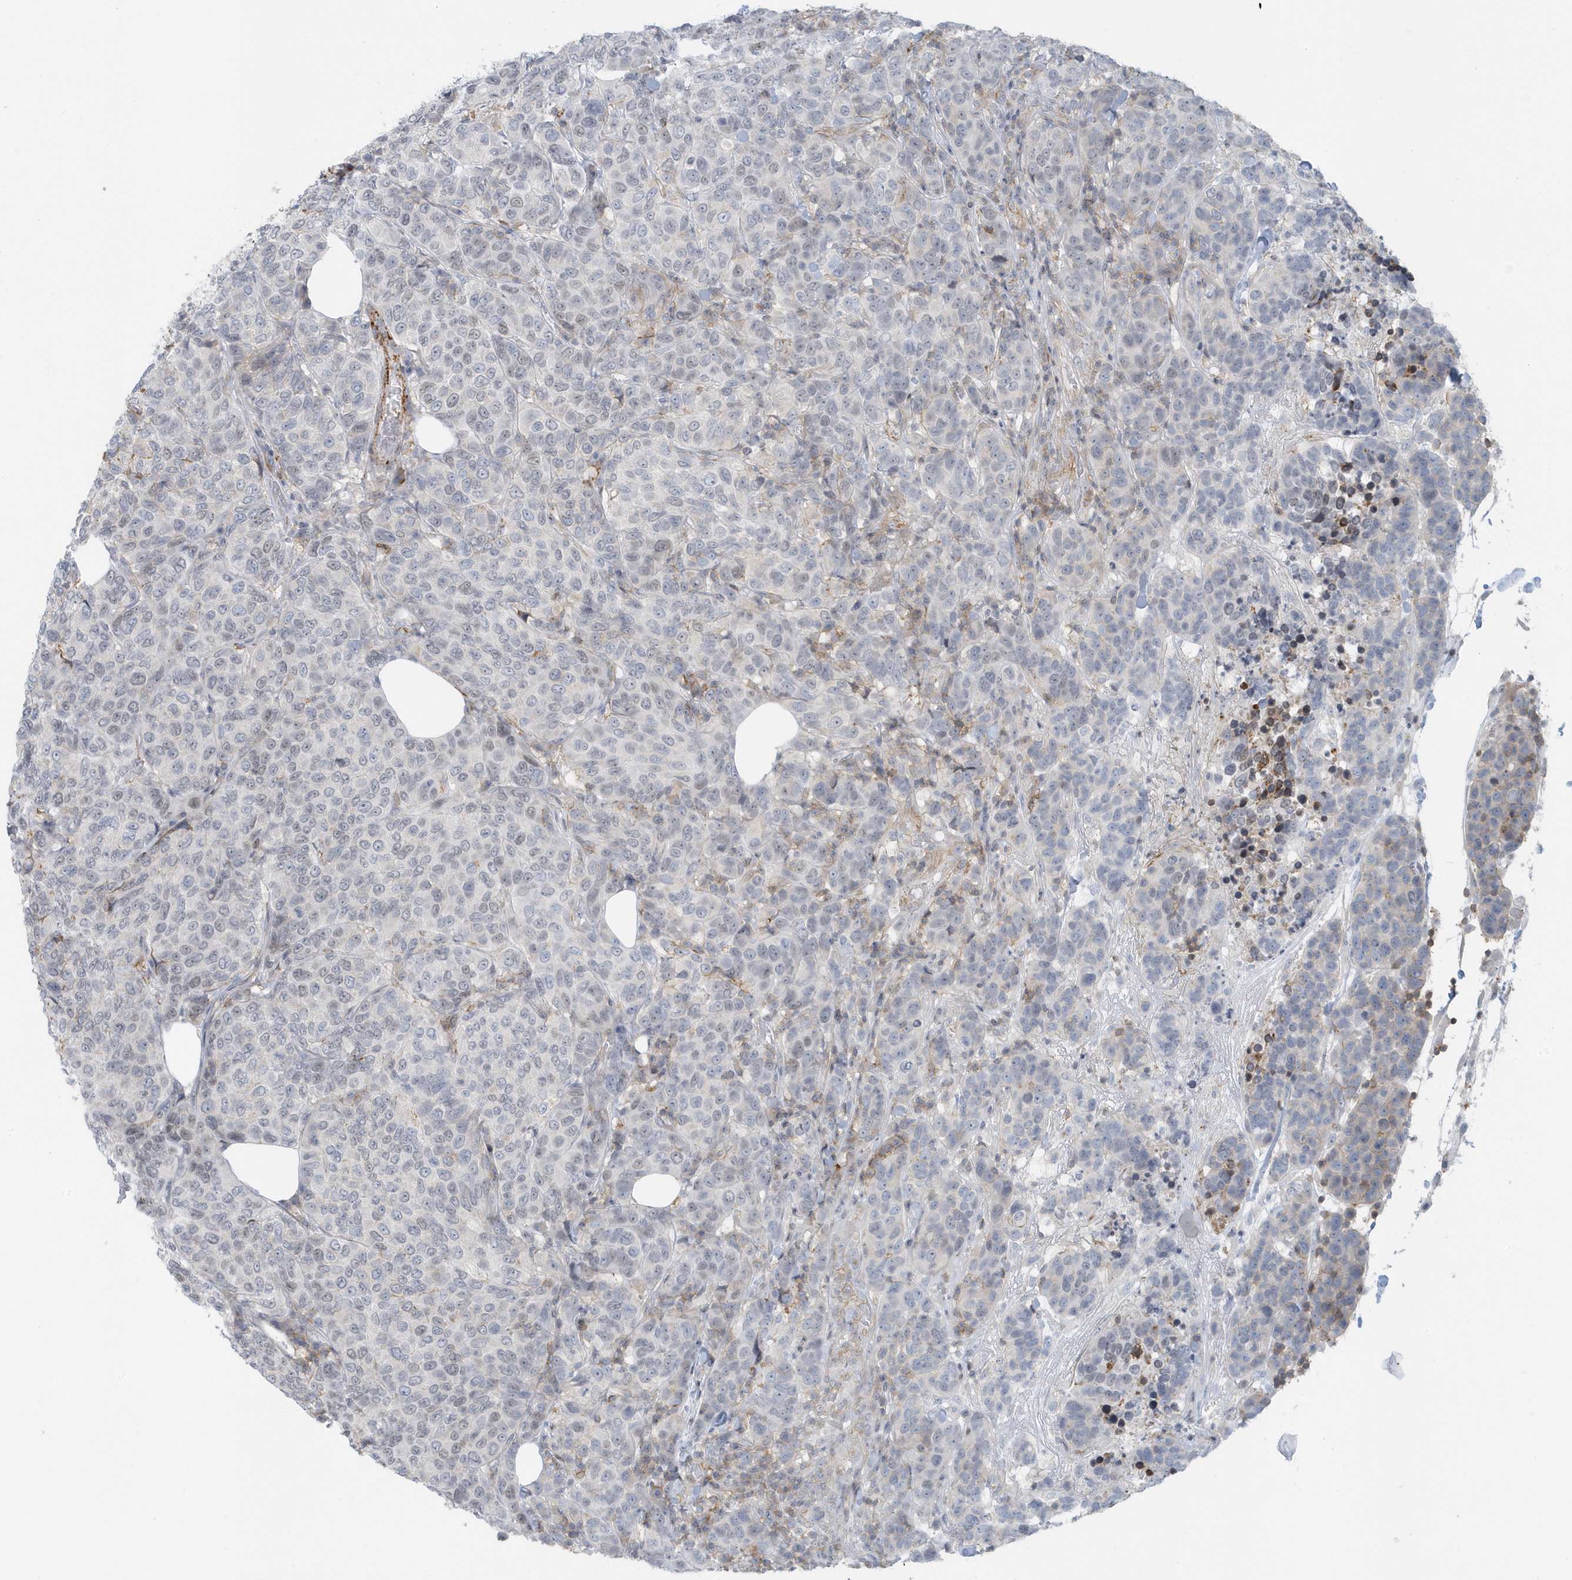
{"staining": {"intensity": "negative", "quantity": "none", "location": "none"}, "tissue": "breast cancer", "cell_type": "Tumor cells", "image_type": "cancer", "snomed": [{"axis": "morphology", "description": "Duct carcinoma"}, {"axis": "topography", "description": "Breast"}], "caption": "A high-resolution micrograph shows IHC staining of breast cancer (intraductal carcinoma), which displays no significant positivity in tumor cells.", "gene": "CACNB2", "patient": {"sex": "female", "age": 55}}